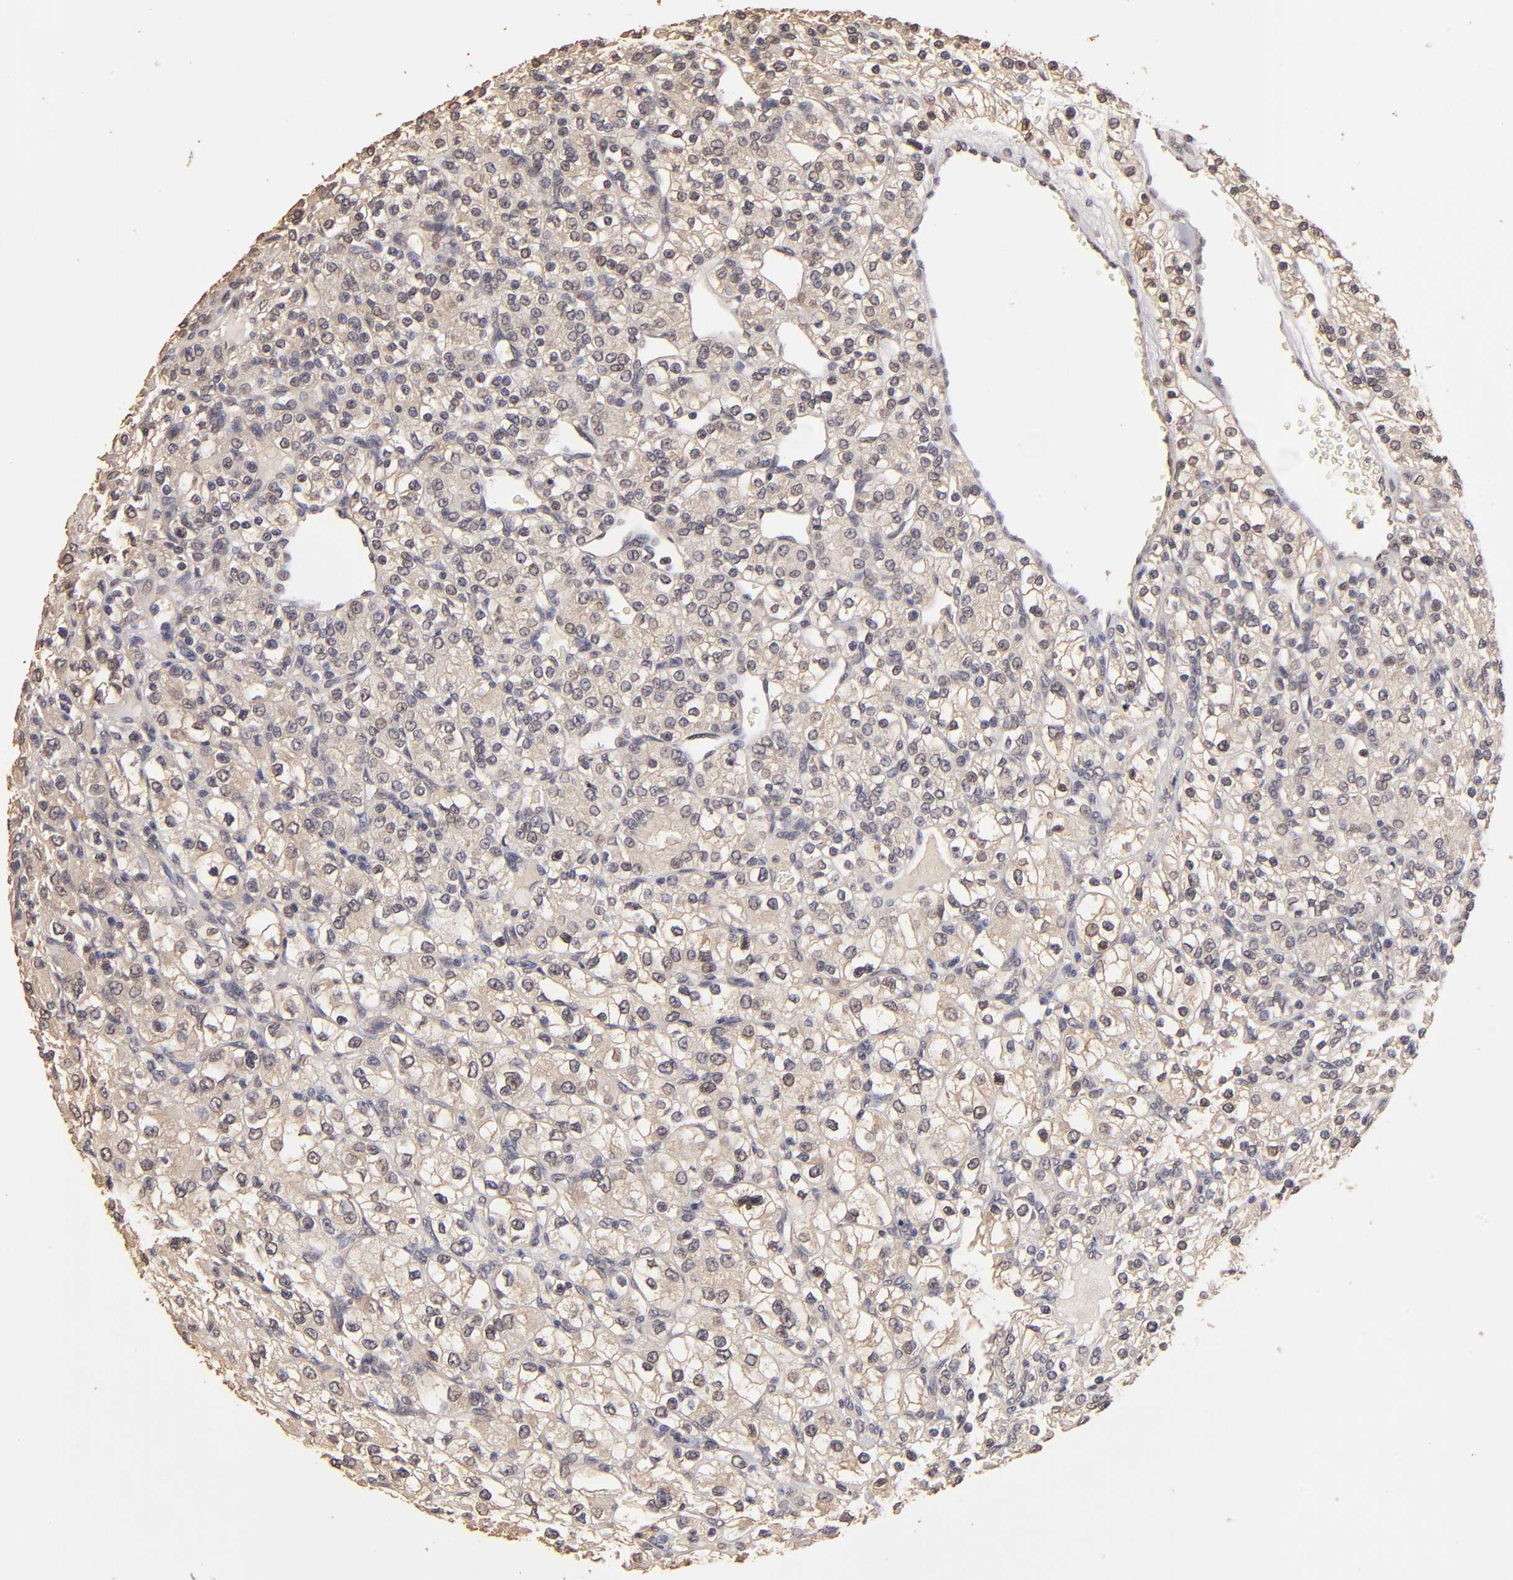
{"staining": {"intensity": "moderate", "quantity": "25%-75%", "location": "cytoplasmic/membranous"}, "tissue": "renal cancer", "cell_type": "Tumor cells", "image_type": "cancer", "snomed": [{"axis": "morphology", "description": "Adenocarcinoma, NOS"}, {"axis": "topography", "description": "Kidney"}], "caption": "This photomicrograph demonstrates renal cancer (adenocarcinoma) stained with immunohistochemistry to label a protein in brown. The cytoplasmic/membranous of tumor cells show moderate positivity for the protein. Nuclei are counter-stained blue.", "gene": "OPHN1", "patient": {"sex": "female", "age": 62}}